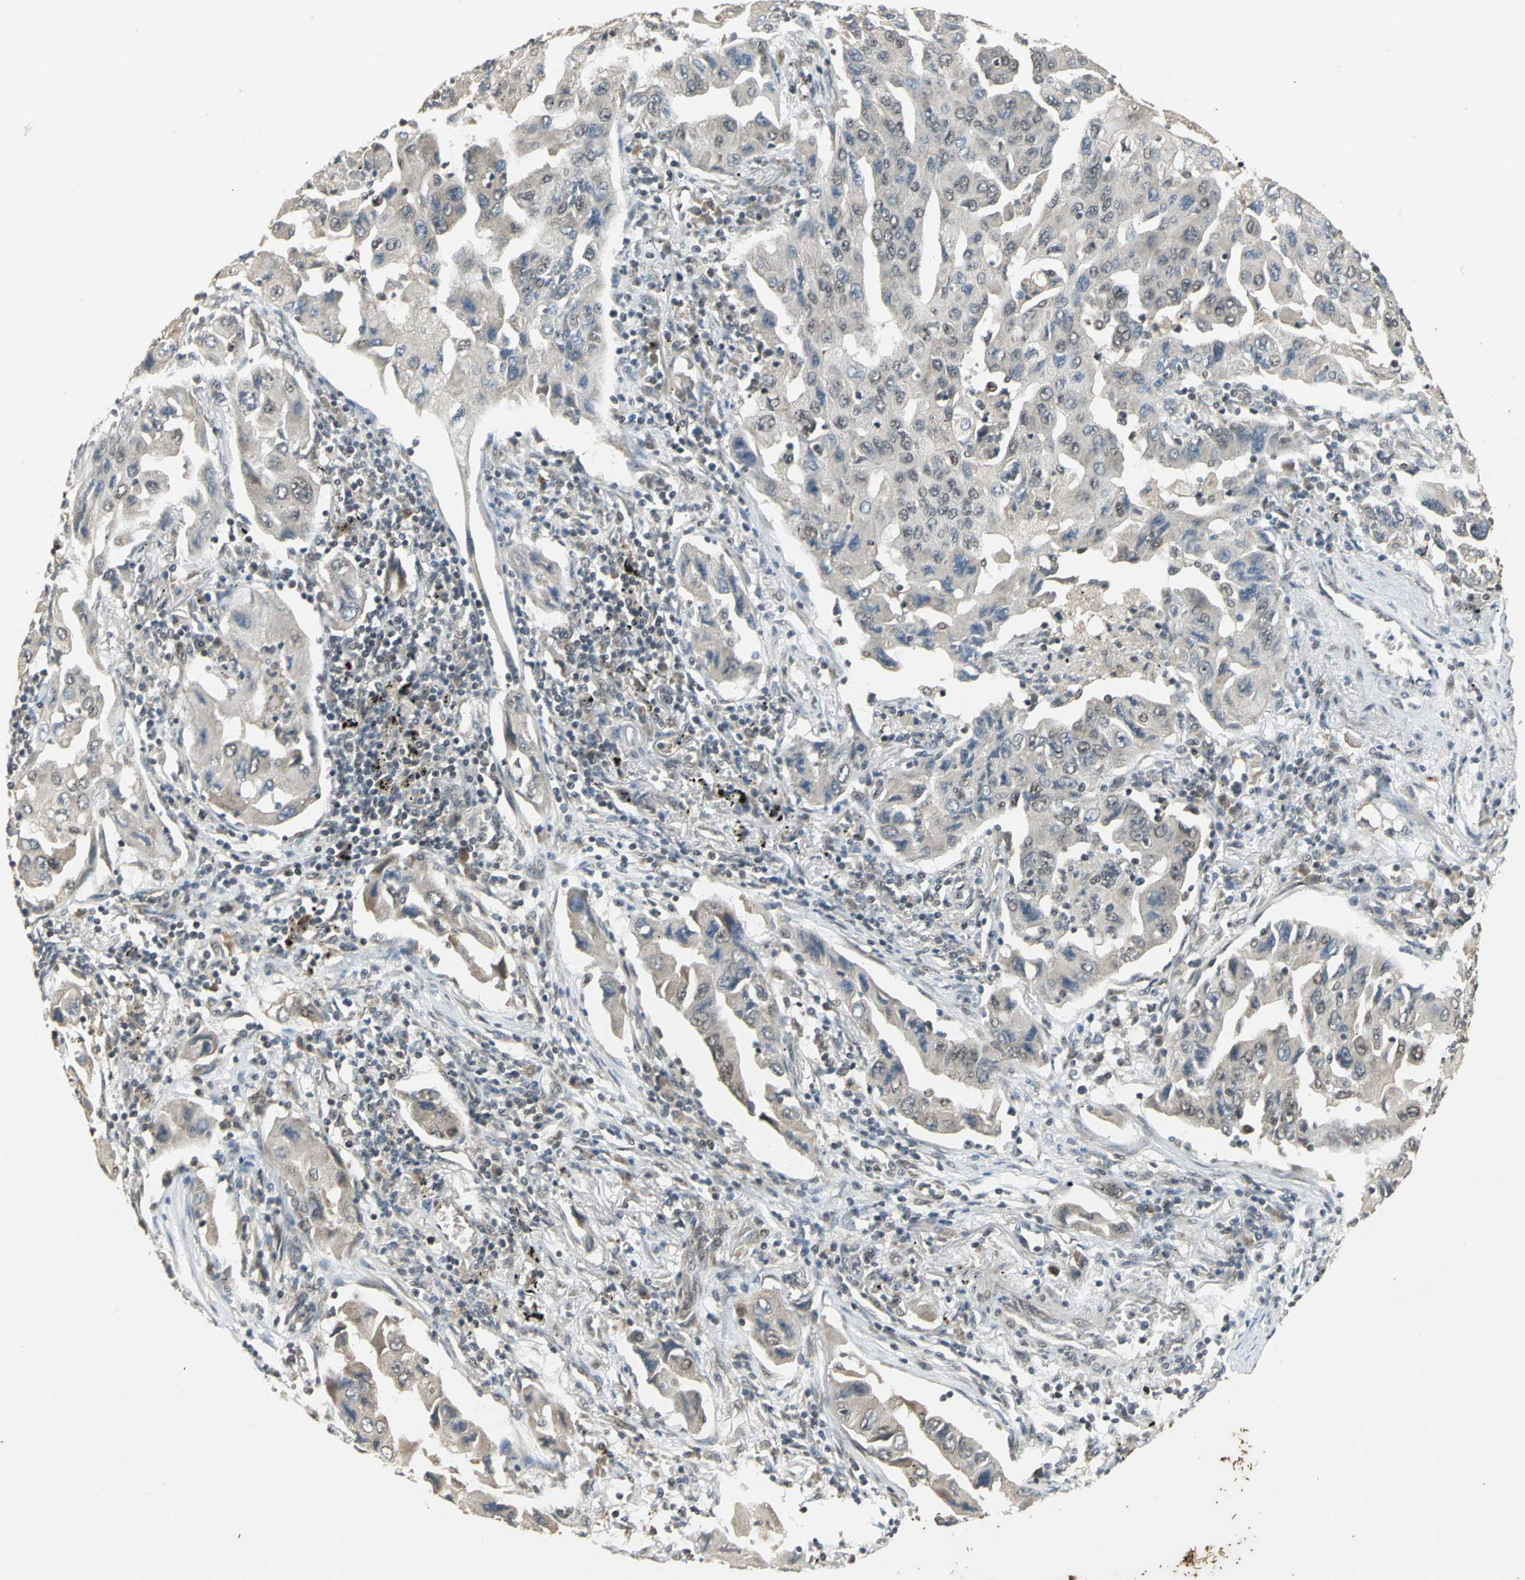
{"staining": {"intensity": "weak", "quantity": "<25%", "location": "cytoplasmic/membranous"}, "tissue": "lung cancer", "cell_type": "Tumor cells", "image_type": "cancer", "snomed": [{"axis": "morphology", "description": "Adenocarcinoma, NOS"}, {"axis": "topography", "description": "Lung"}], "caption": "DAB (3,3'-diaminobenzidine) immunohistochemical staining of lung cancer demonstrates no significant positivity in tumor cells.", "gene": "NOTCH3", "patient": {"sex": "female", "age": 65}}